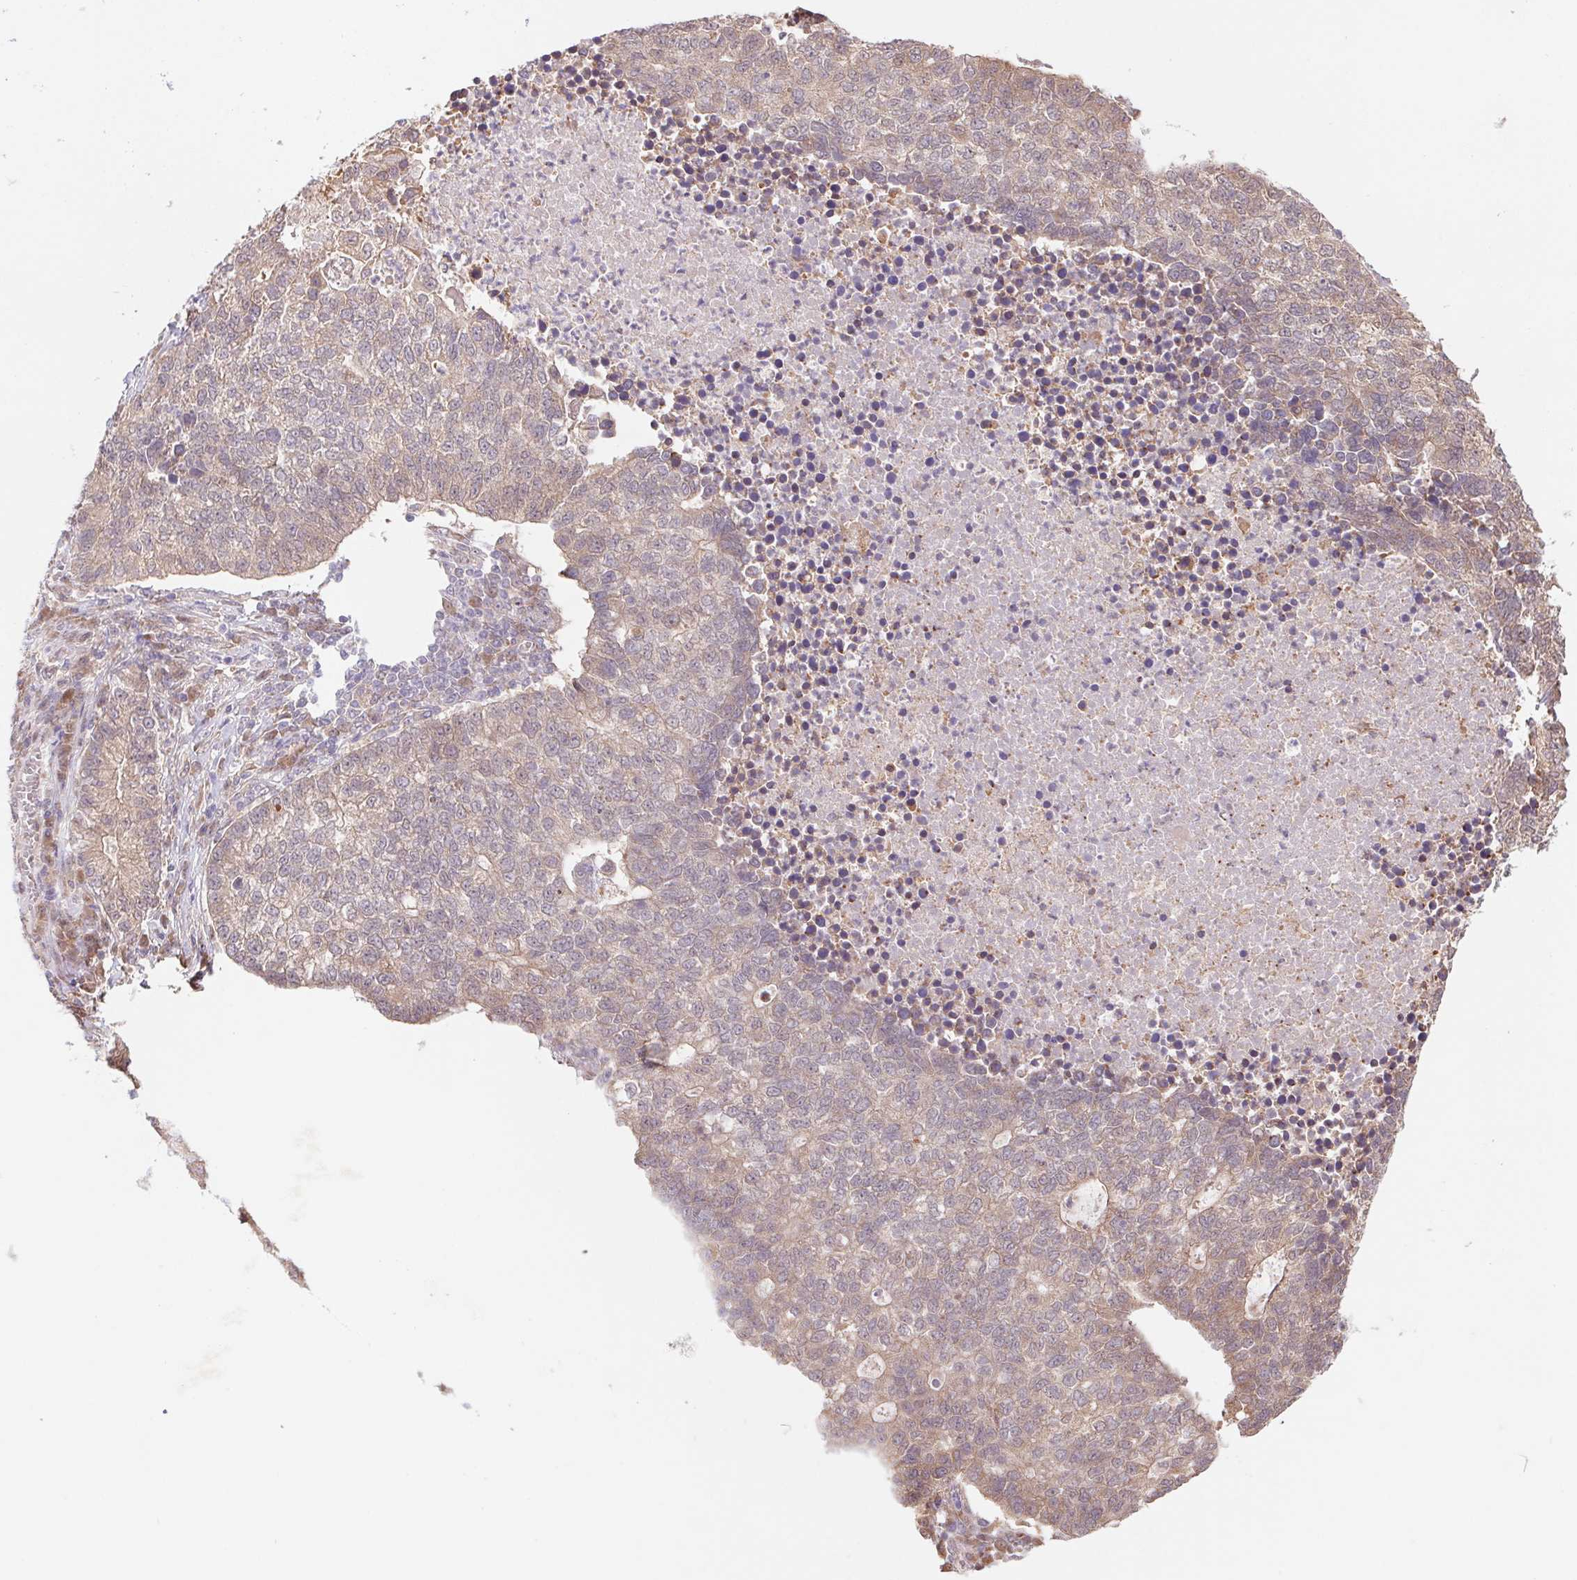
{"staining": {"intensity": "weak", "quantity": "<25%", "location": "cytoplasmic/membranous"}, "tissue": "lung cancer", "cell_type": "Tumor cells", "image_type": "cancer", "snomed": [{"axis": "morphology", "description": "Adenocarcinoma, NOS"}, {"axis": "topography", "description": "Lung"}], "caption": "The IHC histopathology image has no significant positivity in tumor cells of lung cancer (adenocarcinoma) tissue.", "gene": "RRM1", "patient": {"sex": "male", "age": 57}}